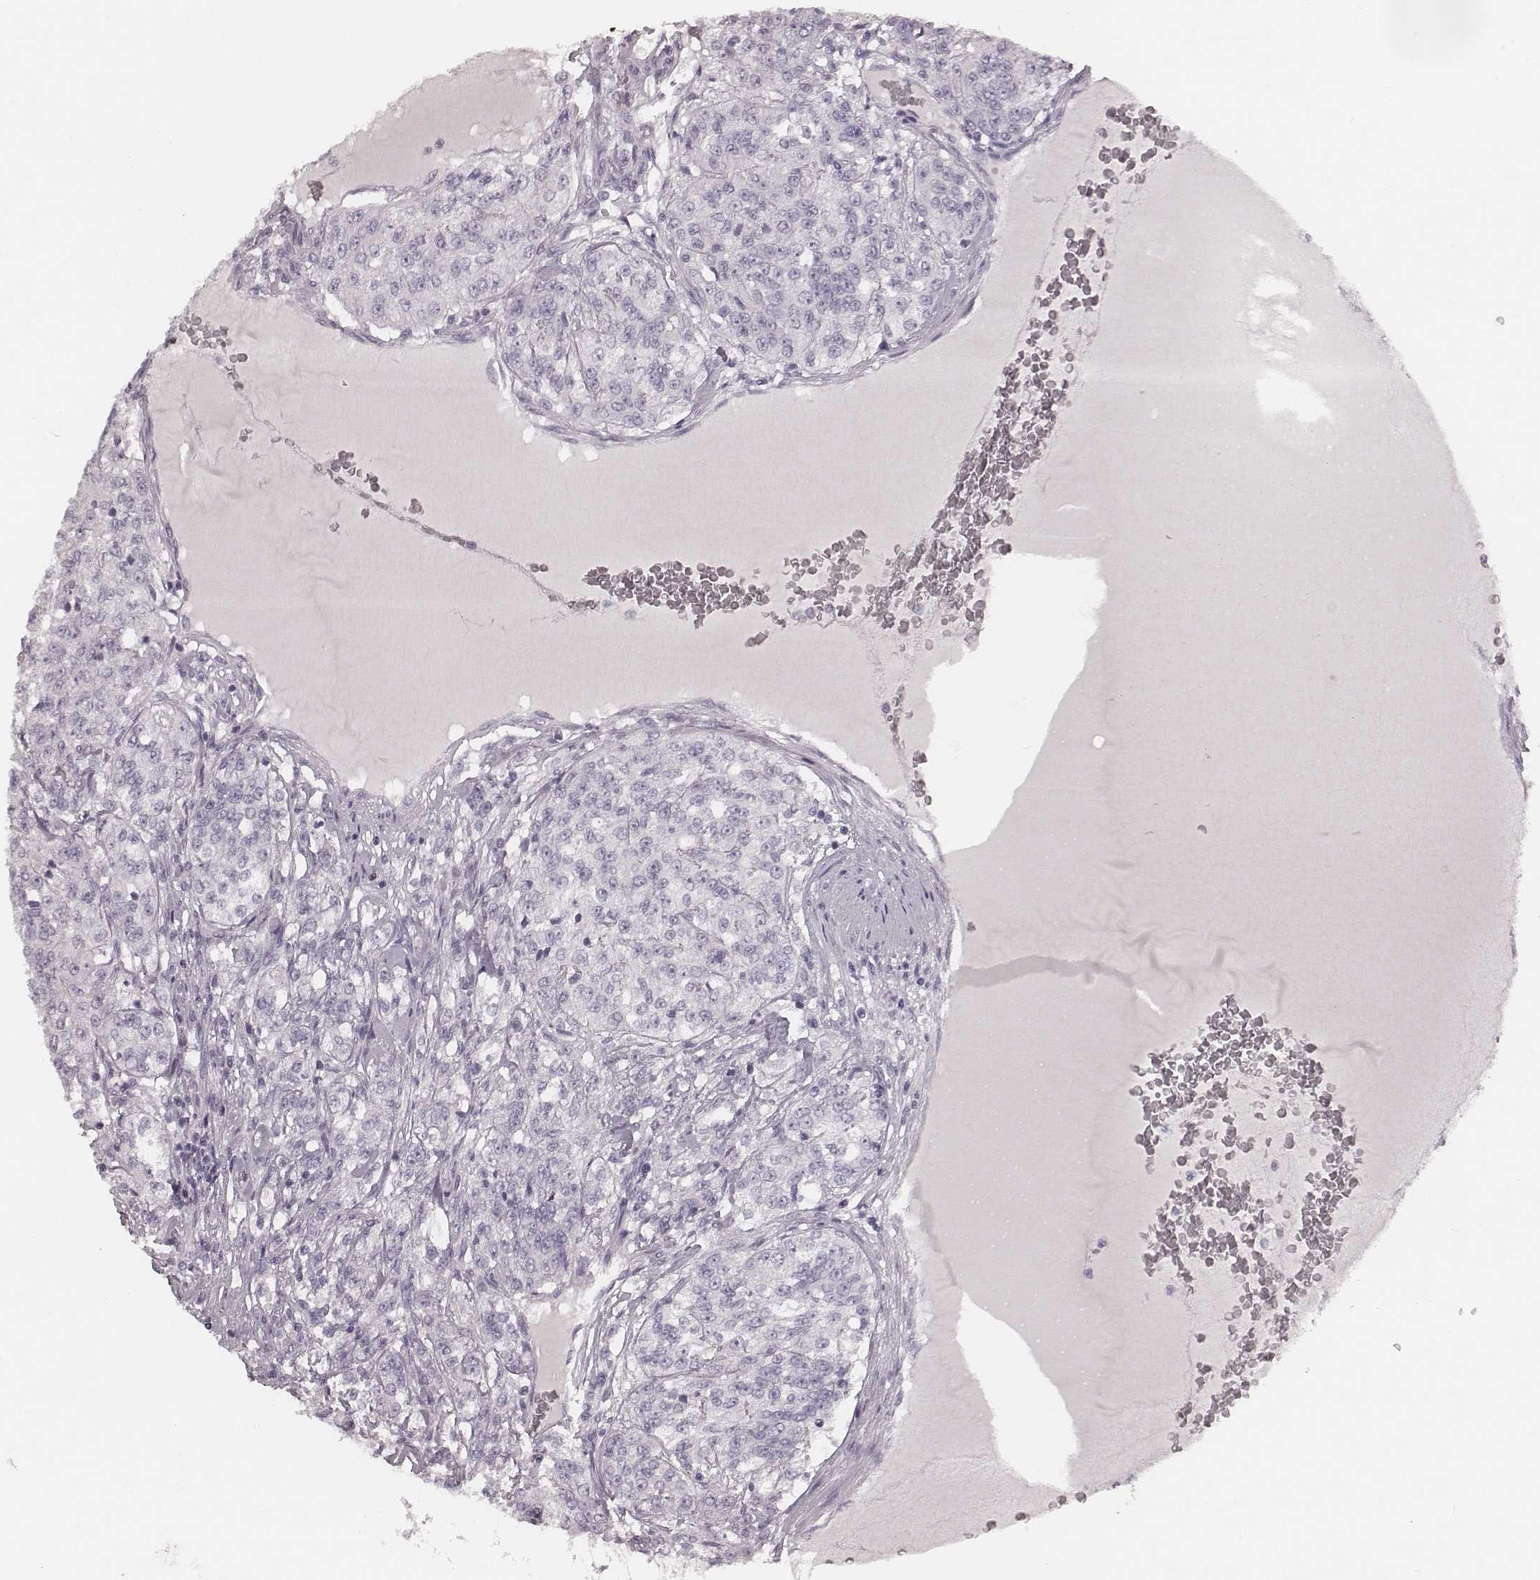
{"staining": {"intensity": "negative", "quantity": "none", "location": "none"}, "tissue": "renal cancer", "cell_type": "Tumor cells", "image_type": "cancer", "snomed": [{"axis": "morphology", "description": "Adenocarcinoma, NOS"}, {"axis": "topography", "description": "Kidney"}], "caption": "Protein analysis of renal cancer demonstrates no significant expression in tumor cells.", "gene": "S100Z", "patient": {"sex": "female", "age": 63}}